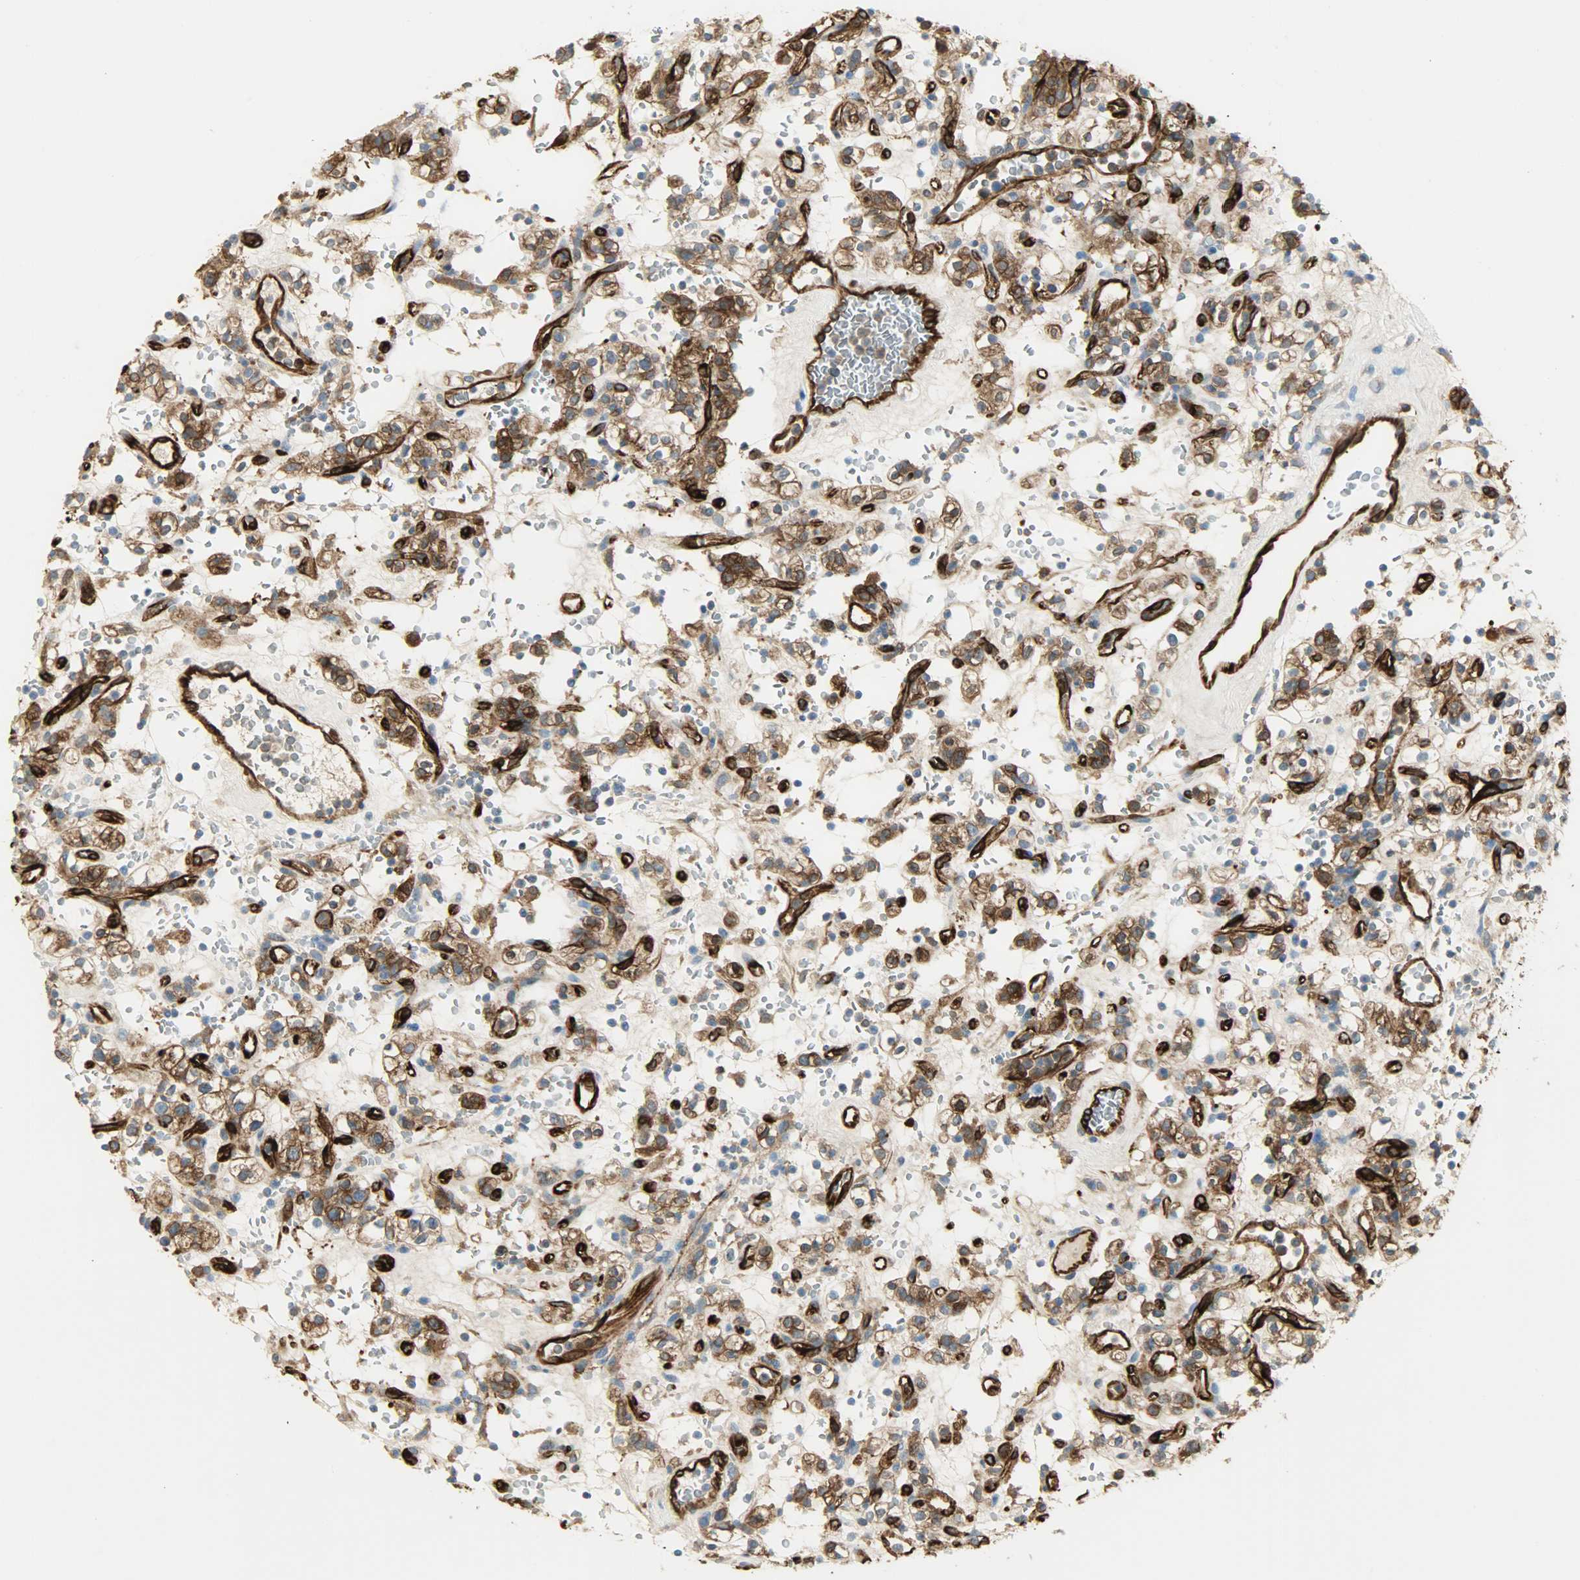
{"staining": {"intensity": "moderate", "quantity": ">75%", "location": "cytoplasmic/membranous"}, "tissue": "renal cancer", "cell_type": "Tumor cells", "image_type": "cancer", "snomed": [{"axis": "morphology", "description": "Normal tissue, NOS"}, {"axis": "morphology", "description": "Adenocarcinoma, NOS"}, {"axis": "topography", "description": "Kidney"}], "caption": "DAB (3,3'-diaminobenzidine) immunohistochemical staining of human adenocarcinoma (renal) shows moderate cytoplasmic/membranous protein staining in about >75% of tumor cells.", "gene": "WARS1", "patient": {"sex": "female", "age": 72}}